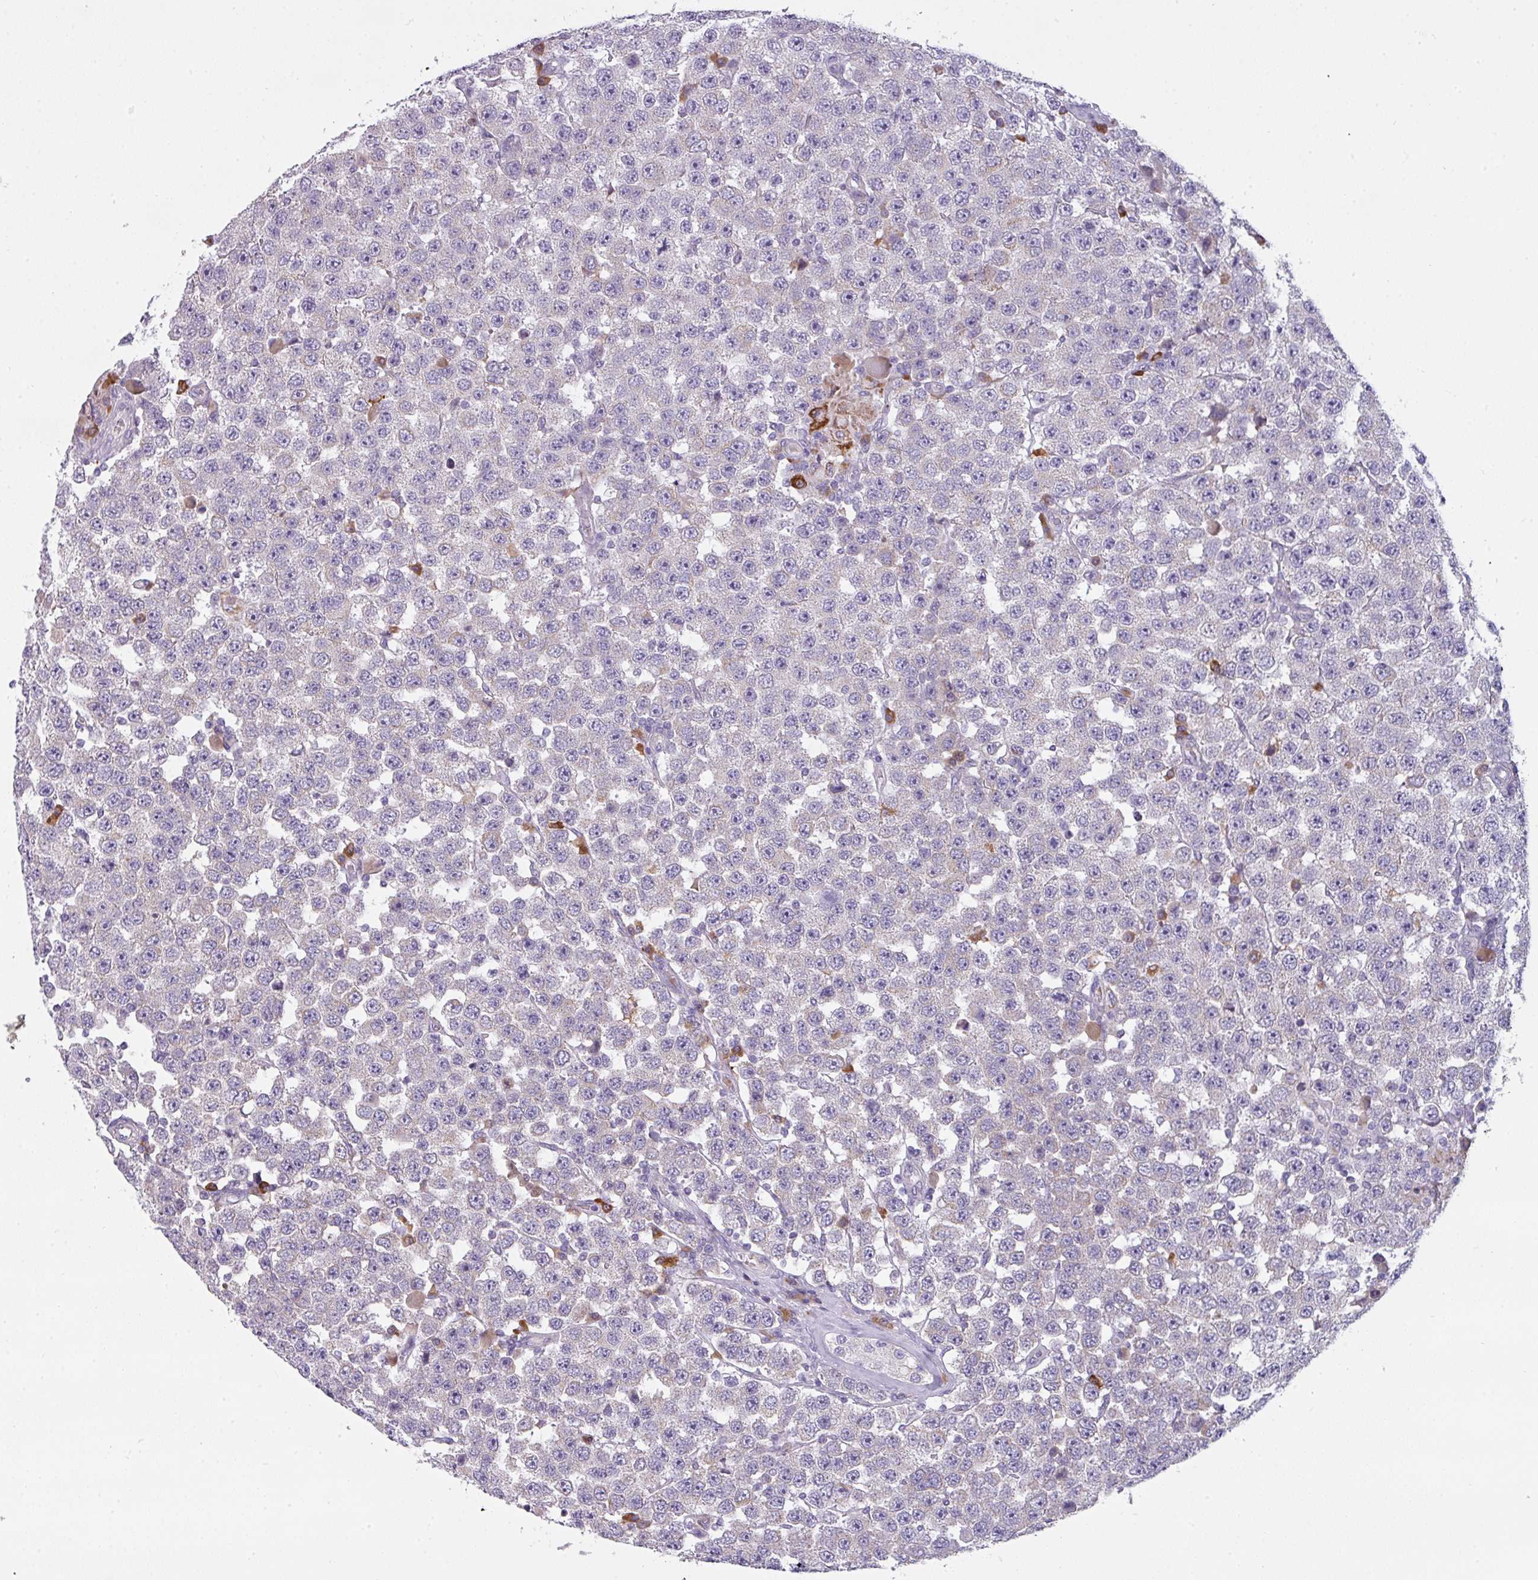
{"staining": {"intensity": "negative", "quantity": "none", "location": "none"}, "tissue": "testis cancer", "cell_type": "Tumor cells", "image_type": "cancer", "snomed": [{"axis": "morphology", "description": "Seminoma, NOS"}, {"axis": "topography", "description": "Testis"}], "caption": "Human testis cancer stained for a protein using immunohistochemistry reveals no positivity in tumor cells.", "gene": "C2orf68", "patient": {"sex": "male", "age": 28}}